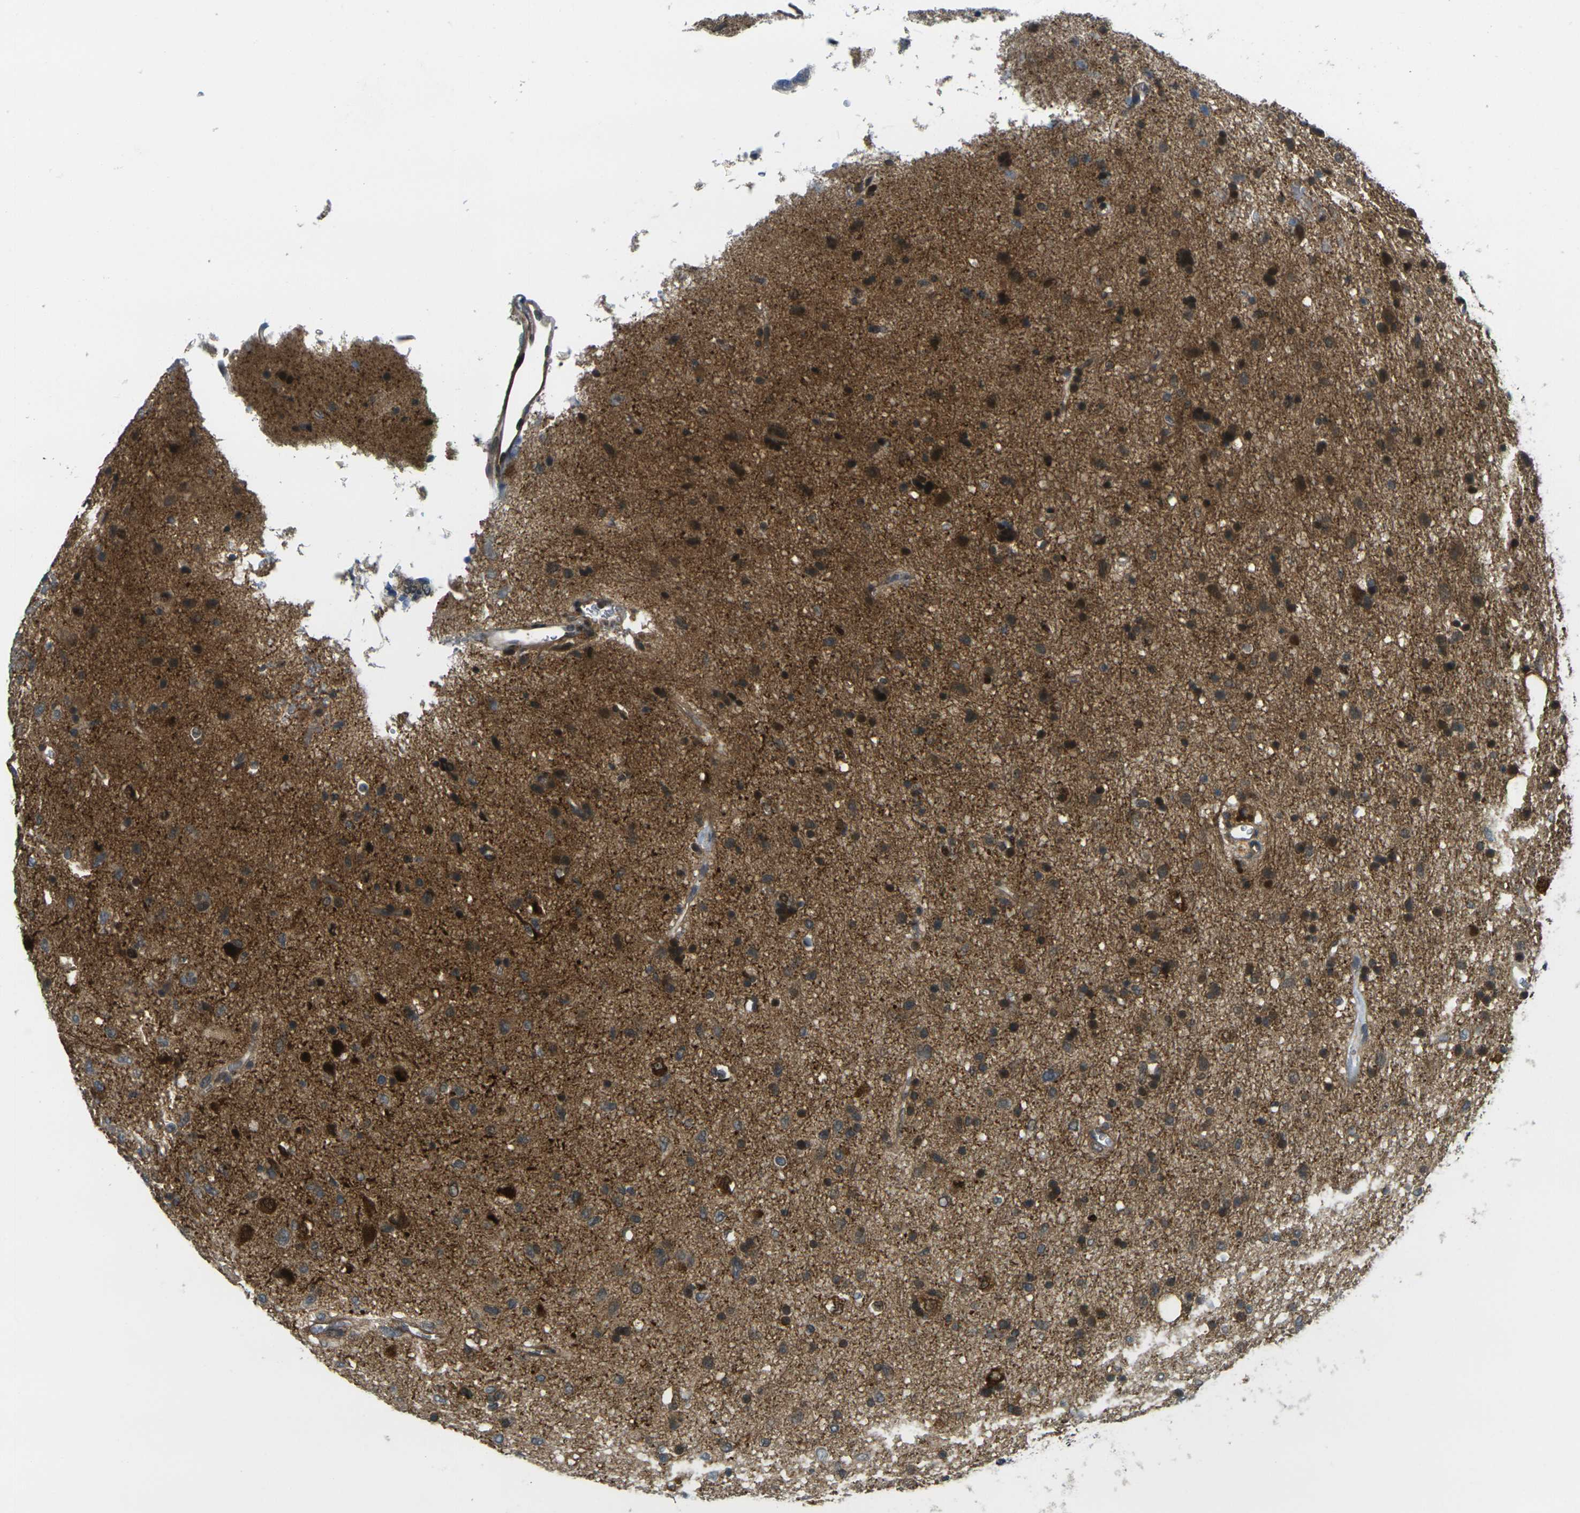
{"staining": {"intensity": "strong", "quantity": "25%-75%", "location": "cytoplasmic/membranous,nuclear"}, "tissue": "glioma", "cell_type": "Tumor cells", "image_type": "cancer", "snomed": [{"axis": "morphology", "description": "Glioma, malignant, Low grade"}, {"axis": "topography", "description": "Brain"}], "caption": "Glioma was stained to show a protein in brown. There is high levels of strong cytoplasmic/membranous and nuclear positivity in approximately 25%-75% of tumor cells. (DAB (3,3'-diaminobenzidine) = brown stain, brightfield microscopy at high magnification).", "gene": "KCTD10", "patient": {"sex": "male", "age": 77}}